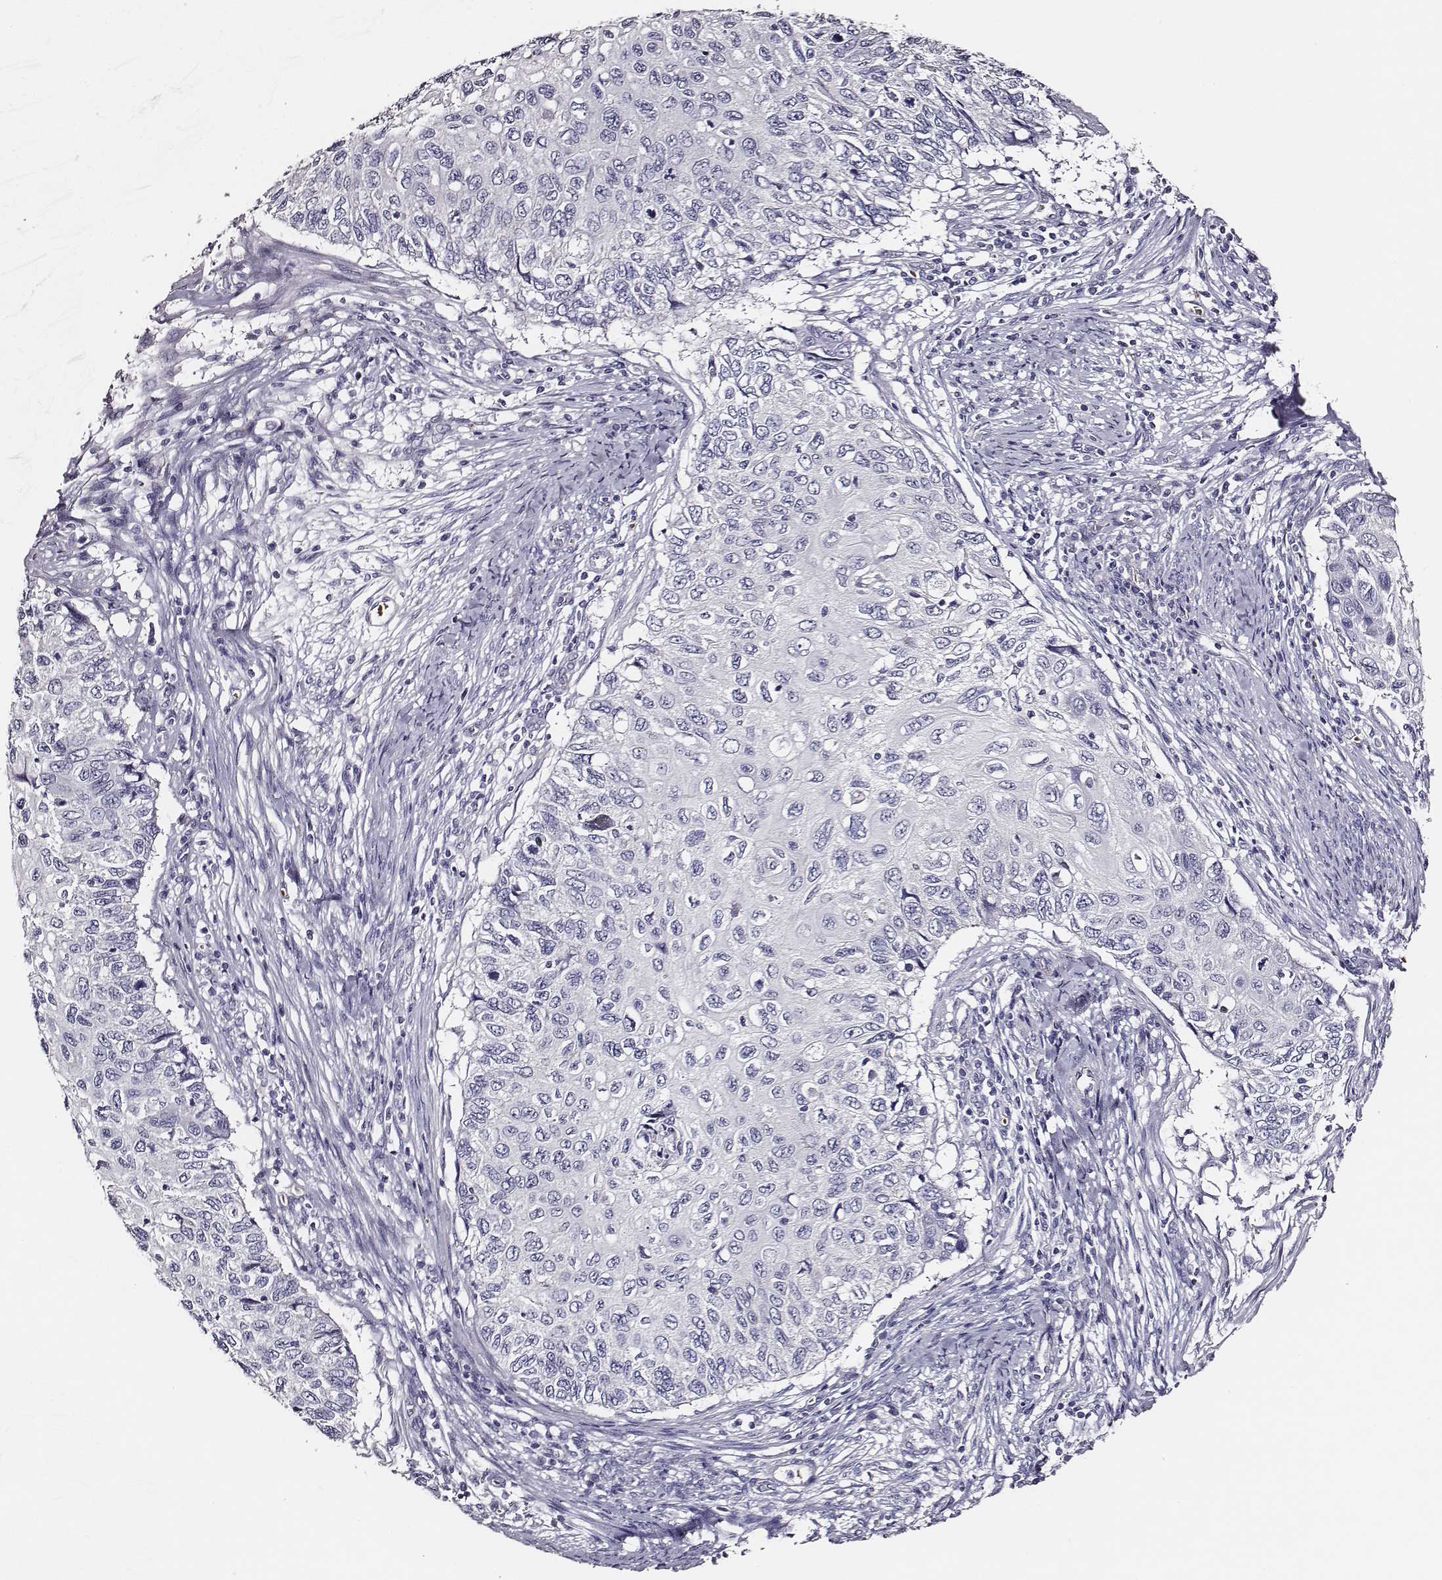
{"staining": {"intensity": "negative", "quantity": "none", "location": "none"}, "tissue": "cervical cancer", "cell_type": "Tumor cells", "image_type": "cancer", "snomed": [{"axis": "morphology", "description": "Squamous cell carcinoma, NOS"}, {"axis": "topography", "description": "Cervix"}], "caption": "Tumor cells are negative for brown protein staining in squamous cell carcinoma (cervical). The staining was performed using DAB to visualize the protein expression in brown, while the nuclei were stained in blue with hematoxylin (Magnification: 20x).", "gene": "AADAT", "patient": {"sex": "female", "age": 70}}